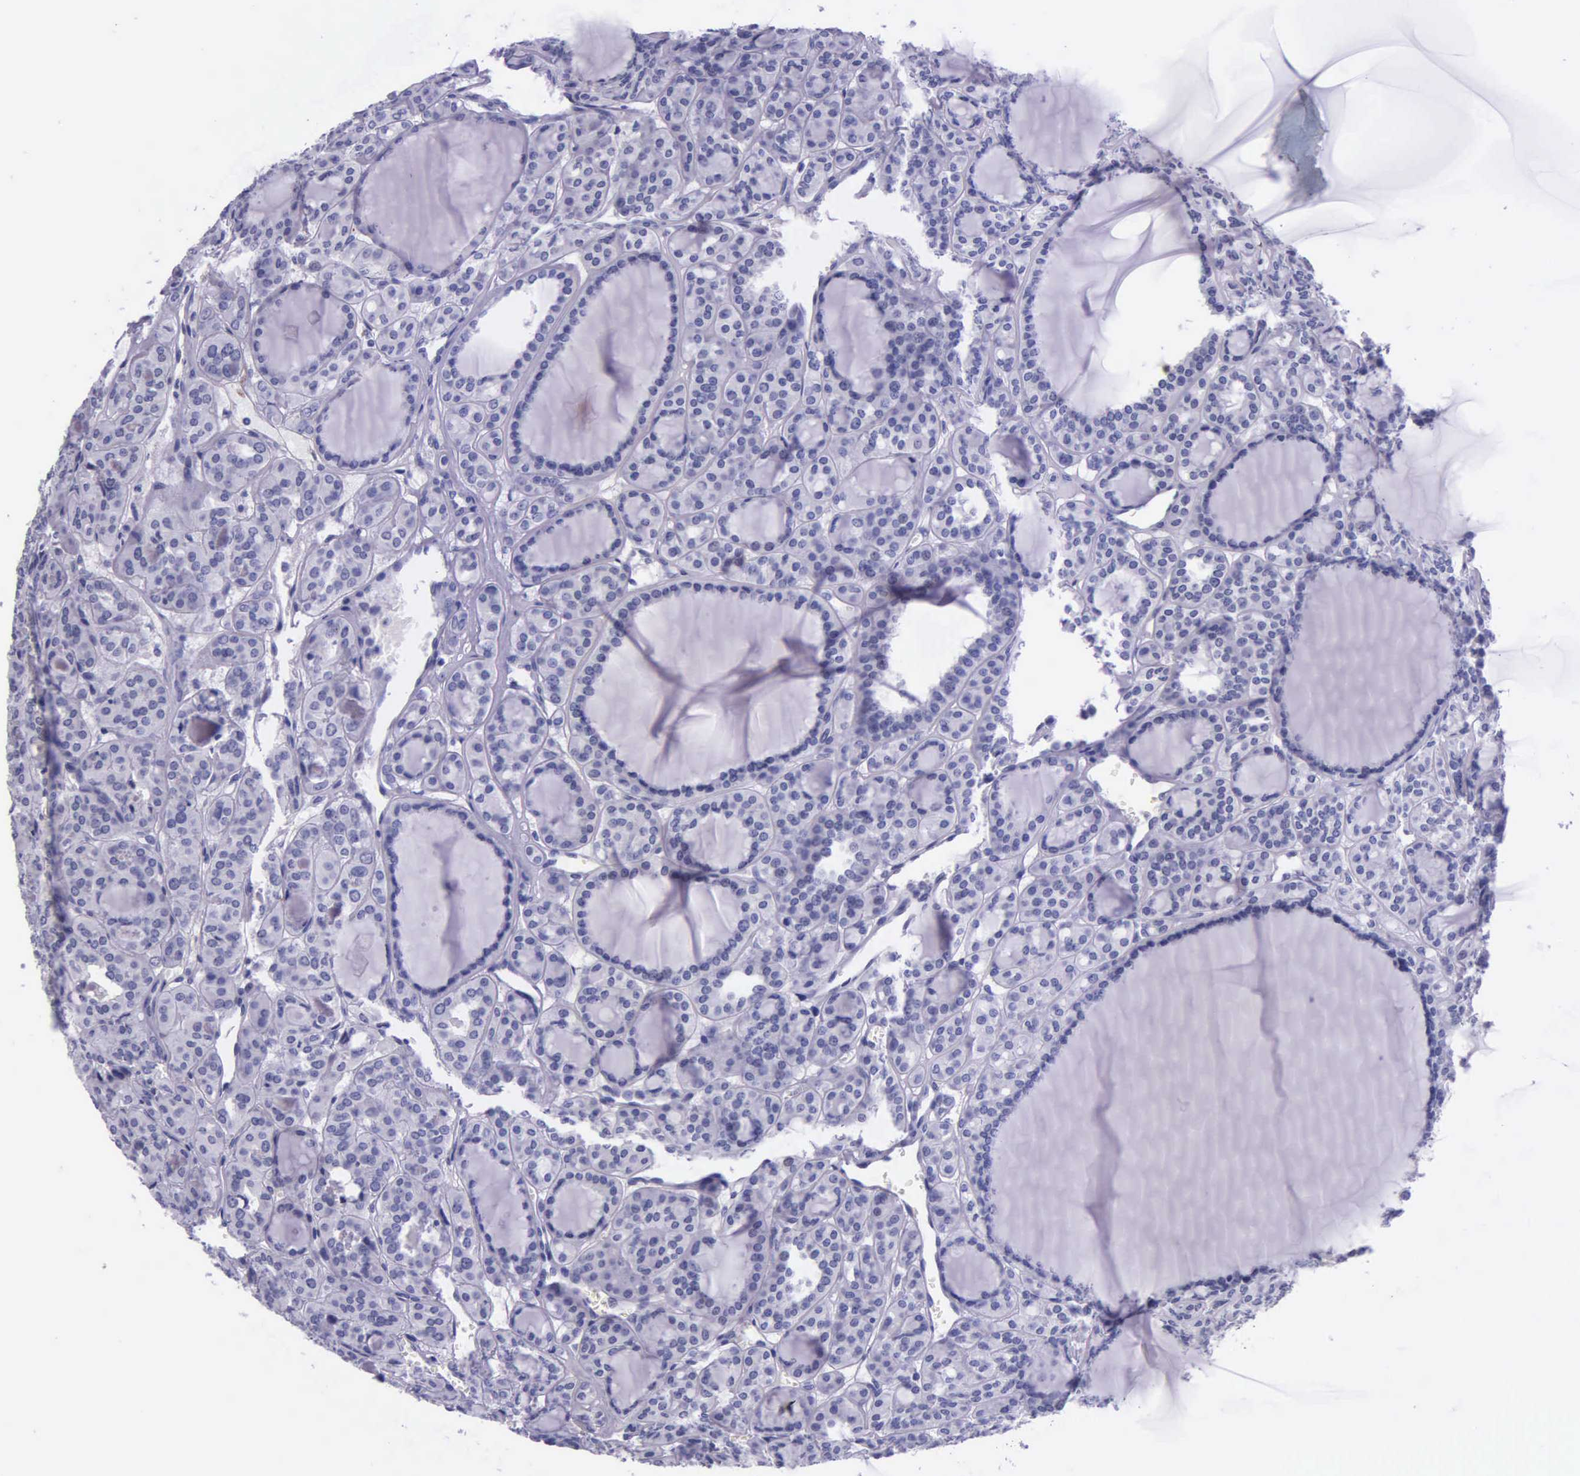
{"staining": {"intensity": "negative", "quantity": "none", "location": "none"}, "tissue": "thyroid cancer", "cell_type": "Tumor cells", "image_type": "cancer", "snomed": [{"axis": "morphology", "description": "Follicular adenoma carcinoma, NOS"}, {"axis": "topography", "description": "Thyroid gland"}], "caption": "Human thyroid cancer (follicular adenoma carcinoma) stained for a protein using IHC reveals no positivity in tumor cells.", "gene": "AHNAK2", "patient": {"sex": "female", "age": 71}}